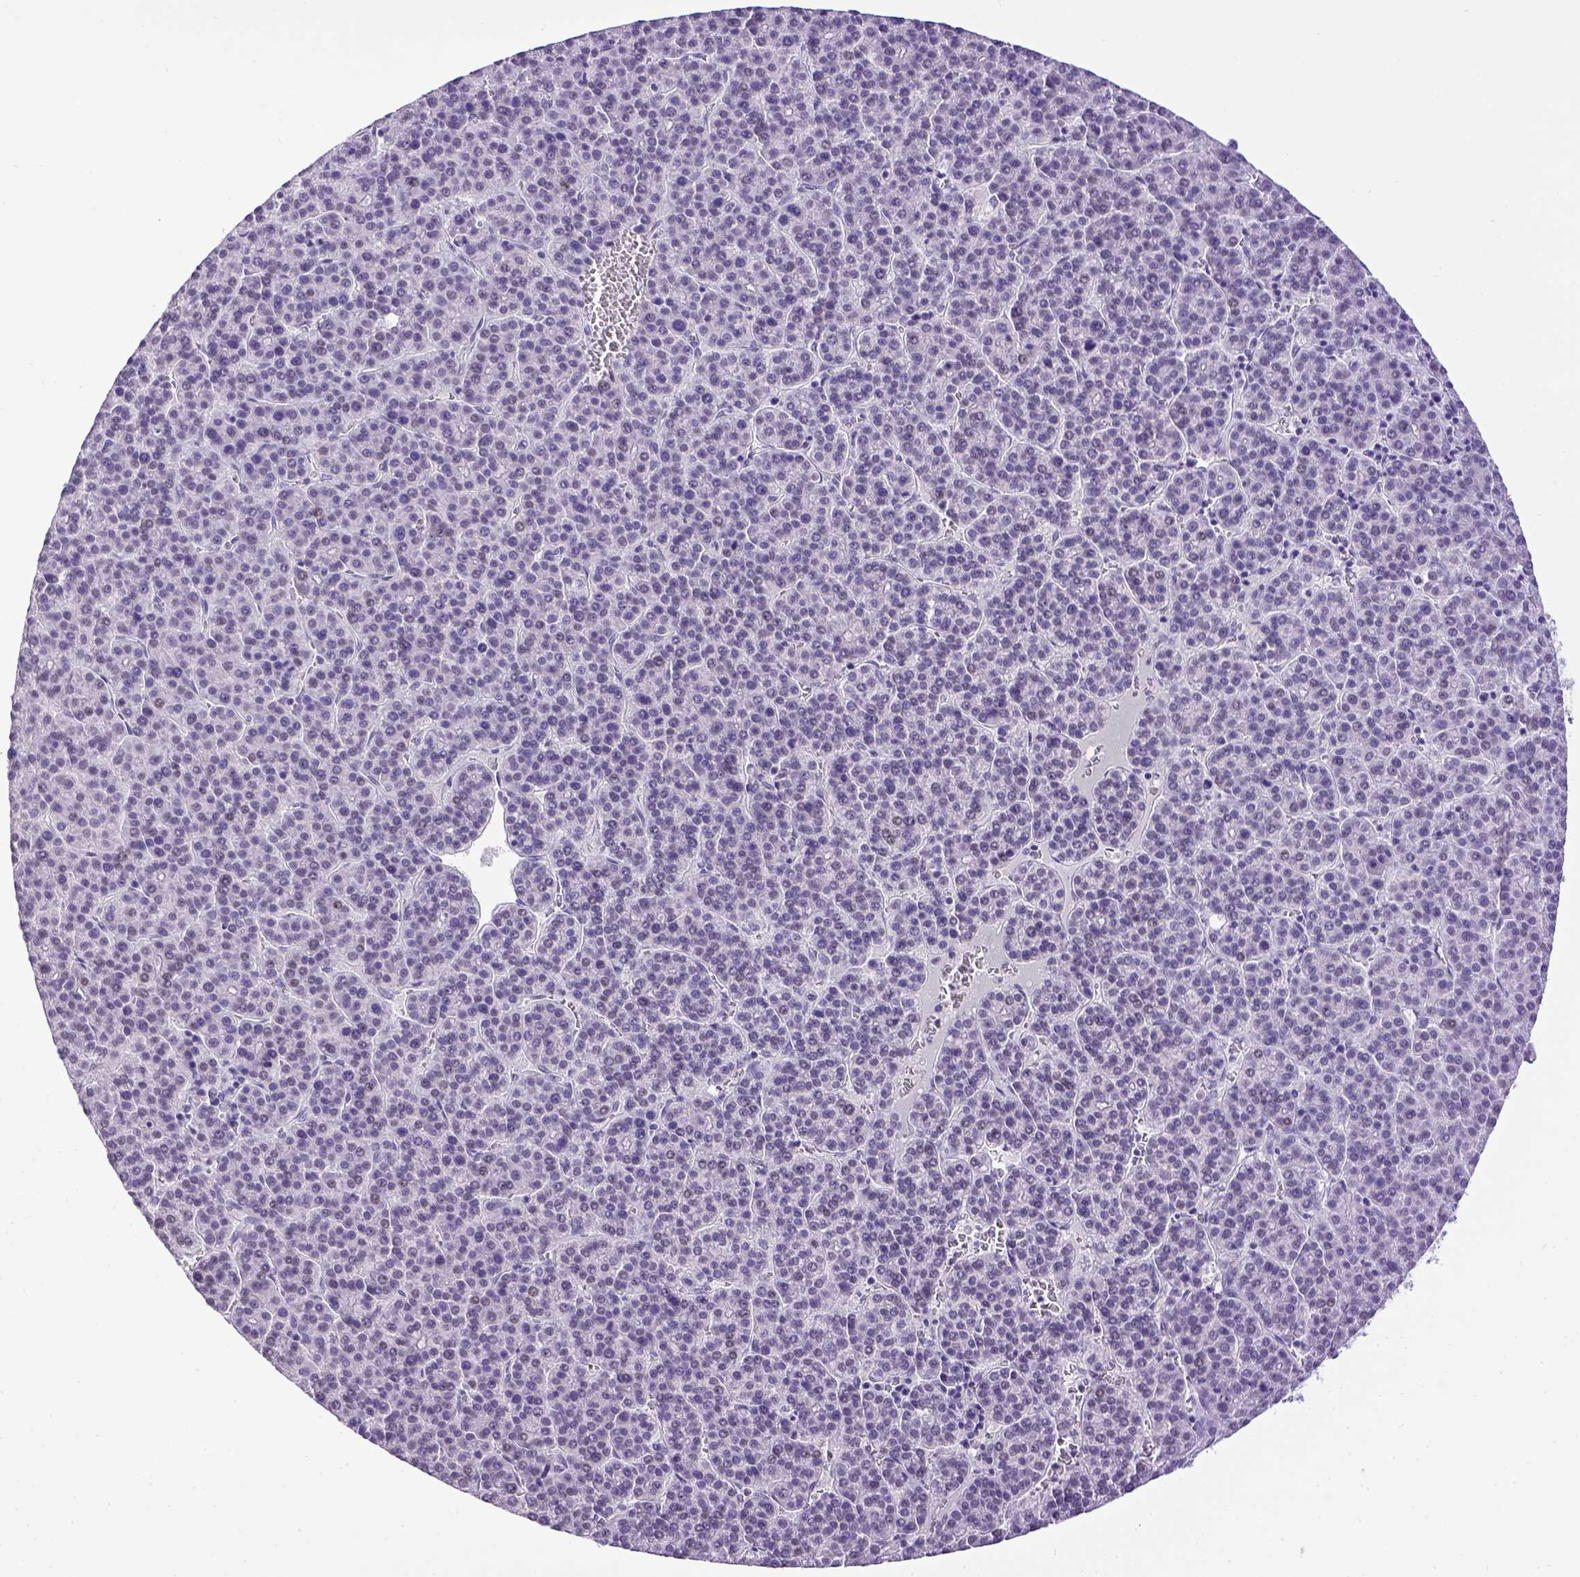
{"staining": {"intensity": "weak", "quantity": "<25%", "location": "nuclear"}, "tissue": "liver cancer", "cell_type": "Tumor cells", "image_type": "cancer", "snomed": [{"axis": "morphology", "description": "Carcinoma, Hepatocellular, NOS"}, {"axis": "topography", "description": "Liver"}], "caption": "Immunohistochemistry (IHC) photomicrograph of neoplastic tissue: liver cancer (hepatocellular carcinoma) stained with DAB demonstrates no significant protein expression in tumor cells. (Brightfield microscopy of DAB (3,3'-diaminobenzidine) immunohistochemistry (IHC) at high magnification).", "gene": "ESR1", "patient": {"sex": "female", "age": 58}}